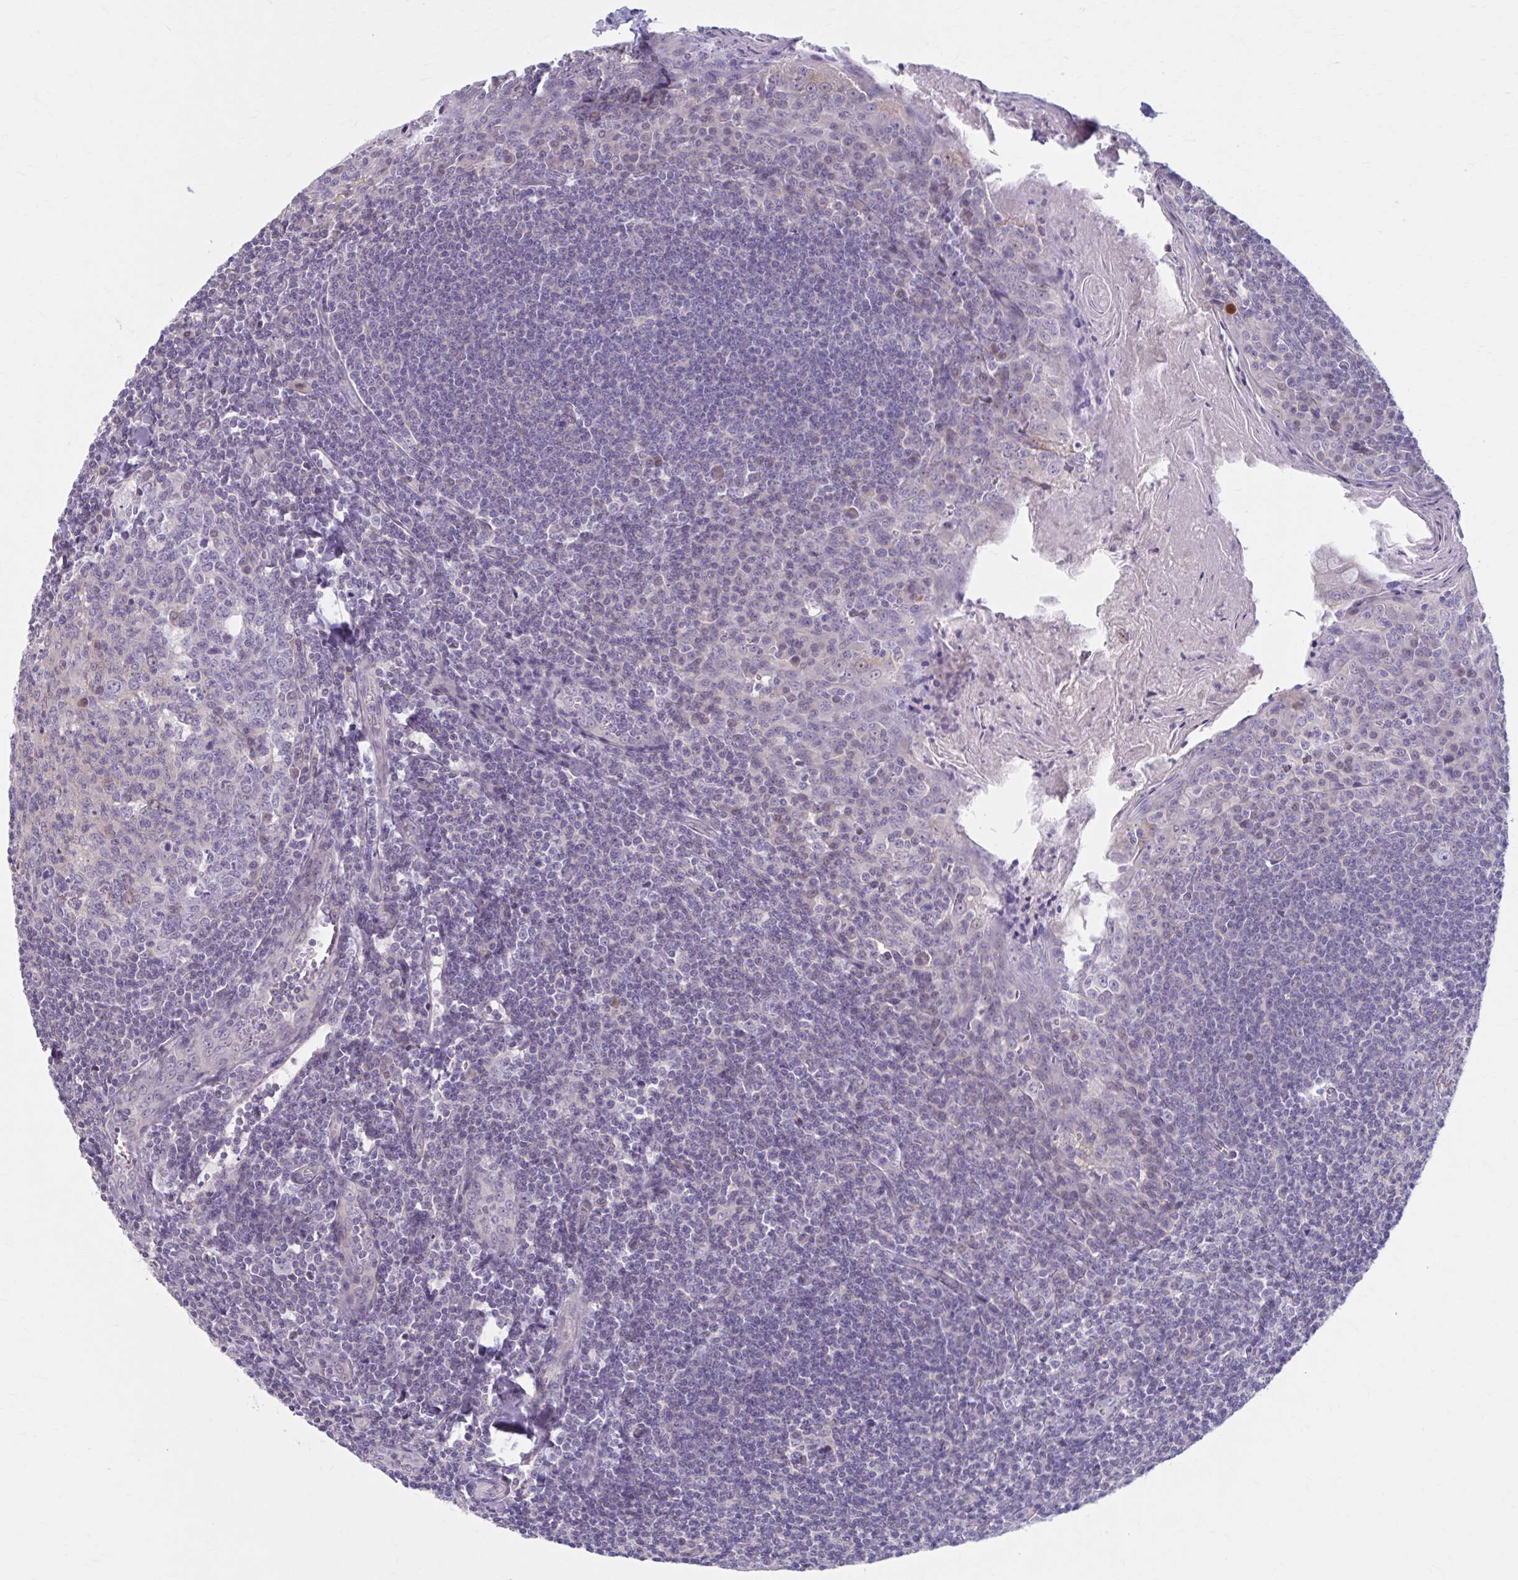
{"staining": {"intensity": "negative", "quantity": "none", "location": "none"}, "tissue": "tonsil", "cell_type": "Germinal center cells", "image_type": "normal", "snomed": [{"axis": "morphology", "description": "Normal tissue, NOS"}, {"axis": "topography", "description": "Tonsil"}], "caption": "Immunohistochemical staining of normal tonsil exhibits no significant staining in germinal center cells.", "gene": "CHST3", "patient": {"sex": "male", "age": 27}}